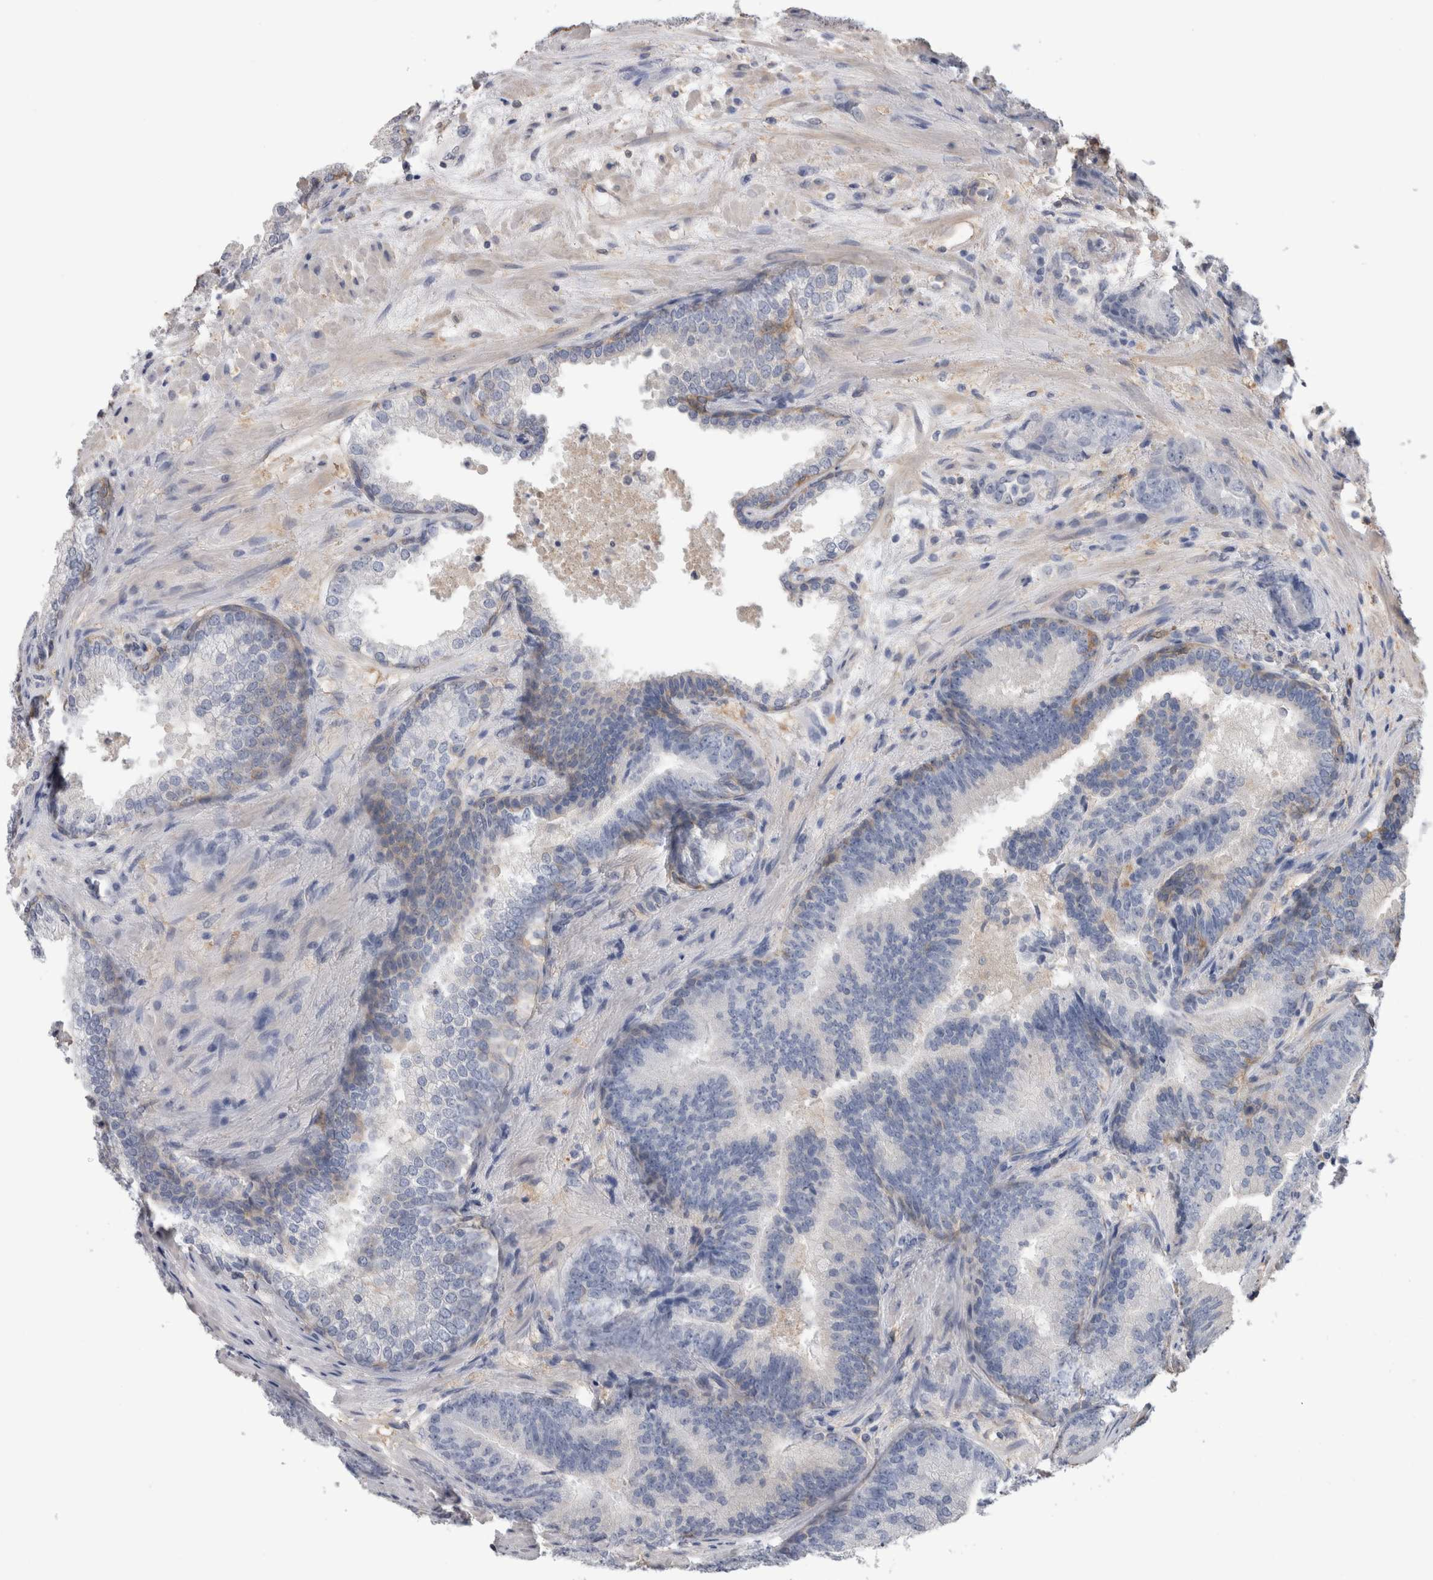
{"staining": {"intensity": "negative", "quantity": "none", "location": "none"}, "tissue": "prostate cancer", "cell_type": "Tumor cells", "image_type": "cancer", "snomed": [{"axis": "morphology", "description": "Adenocarcinoma, High grade"}, {"axis": "topography", "description": "Prostate"}], "caption": "Tumor cells show no significant staining in prostate high-grade adenocarcinoma. (DAB immunohistochemistry (IHC) with hematoxylin counter stain).", "gene": "SCRN1", "patient": {"sex": "male", "age": 55}}